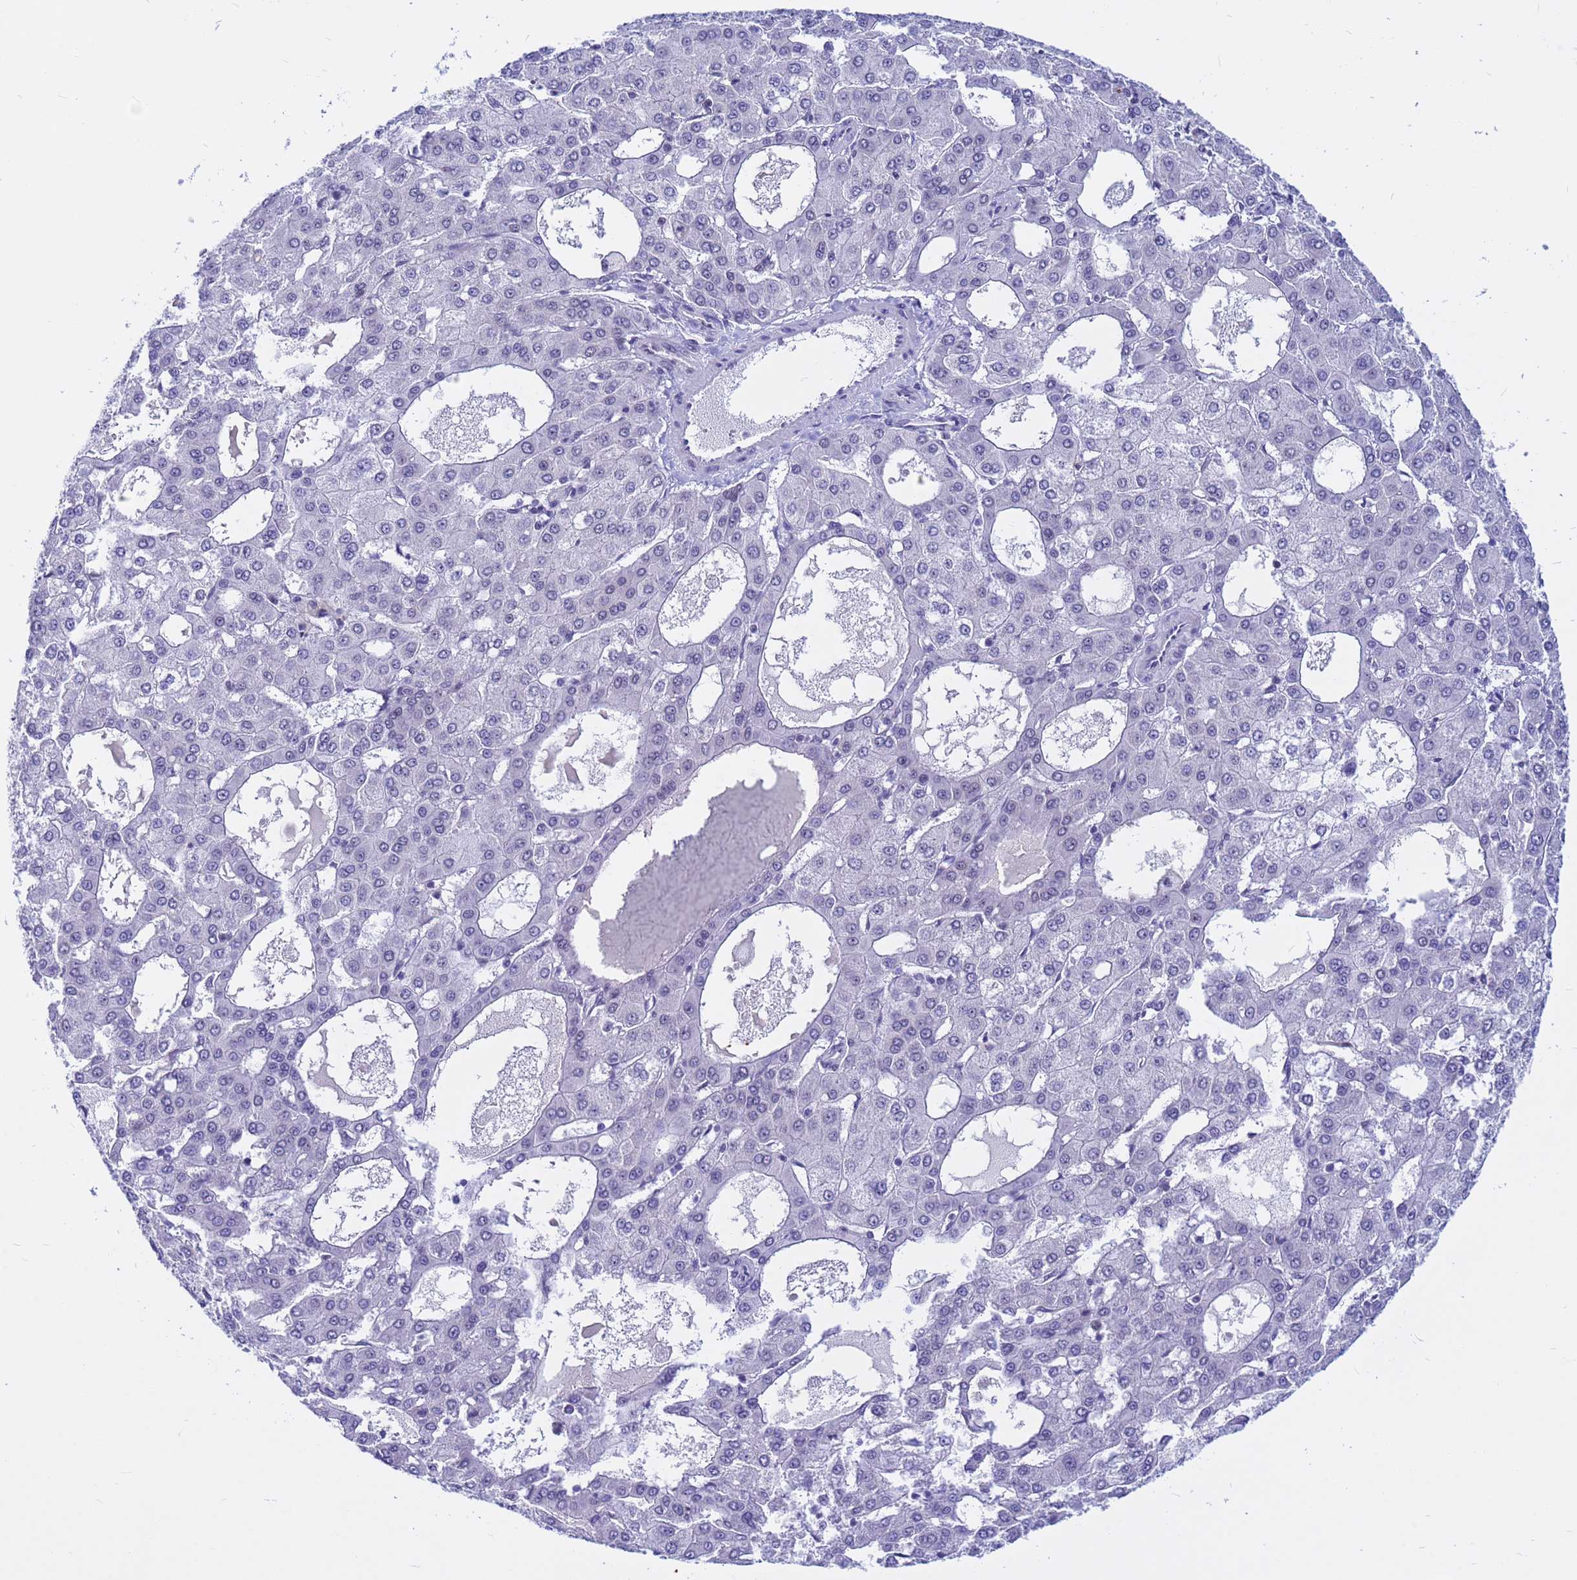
{"staining": {"intensity": "negative", "quantity": "none", "location": "none"}, "tissue": "liver cancer", "cell_type": "Tumor cells", "image_type": "cancer", "snomed": [{"axis": "morphology", "description": "Carcinoma, Hepatocellular, NOS"}, {"axis": "topography", "description": "Liver"}], "caption": "A micrograph of human liver hepatocellular carcinoma is negative for staining in tumor cells.", "gene": "DMRTC2", "patient": {"sex": "male", "age": 47}}